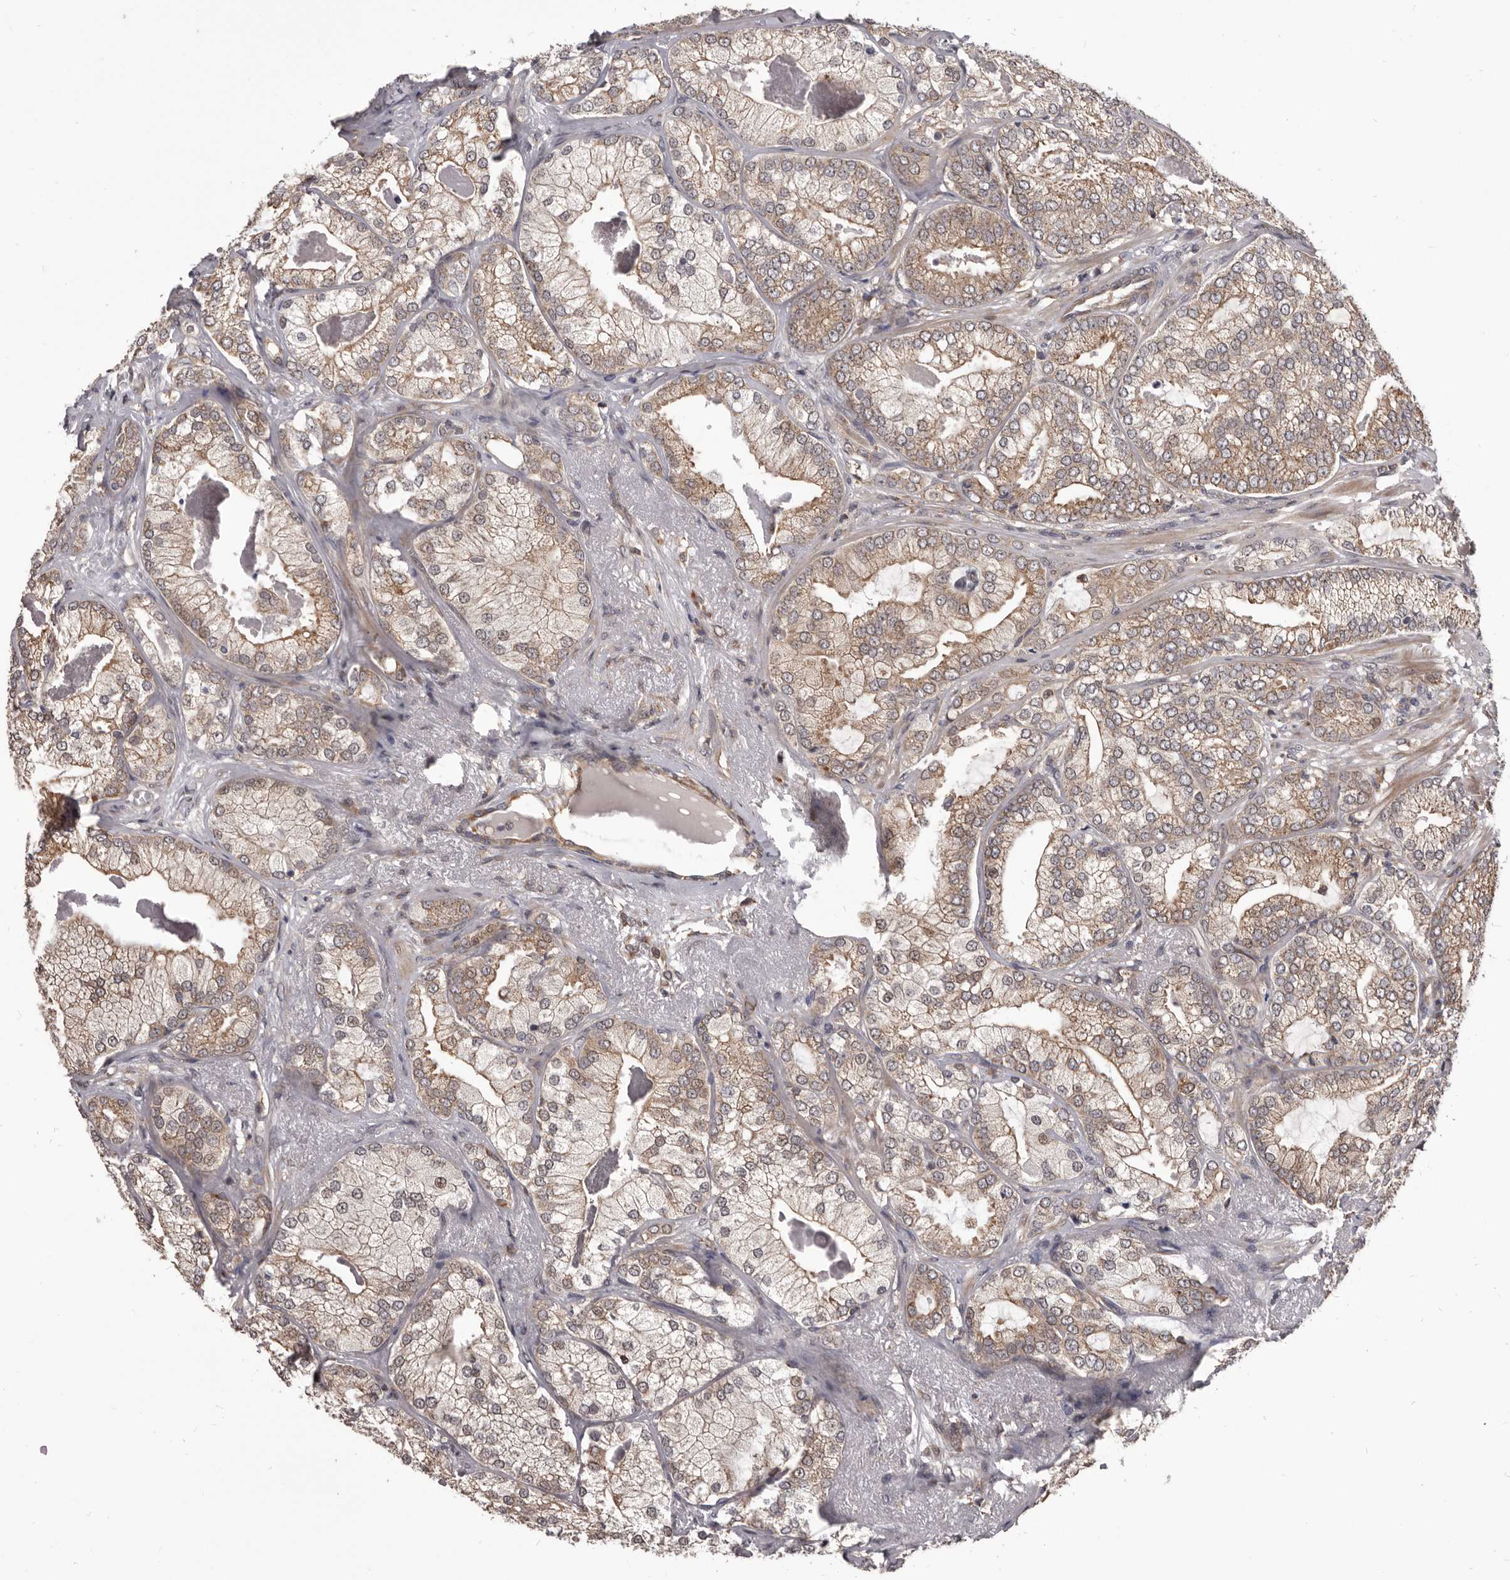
{"staining": {"intensity": "moderate", "quantity": ">75%", "location": "cytoplasmic/membranous"}, "tissue": "prostate cancer", "cell_type": "Tumor cells", "image_type": "cancer", "snomed": [{"axis": "morphology", "description": "Normal morphology"}, {"axis": "morphology", "description": "Adenocarcinoma, Low grade"}, {"axis": "topography", "description": "Prostate"}], "caption": "Protein staining displays moderate cytoplasmic/membranous staining in approximately >75% of tumor cells in low-grade adenocarcinoma (prostate). The staining was performed using DAB (3,3'-diaminobenzidine) to visualize the protein expression in brown, while the nuclei were stained in blue with hematoxylin (Magnification: 20x).", "gene": "MAP3K14", "patient": {"sex": "male", "age": 72}}